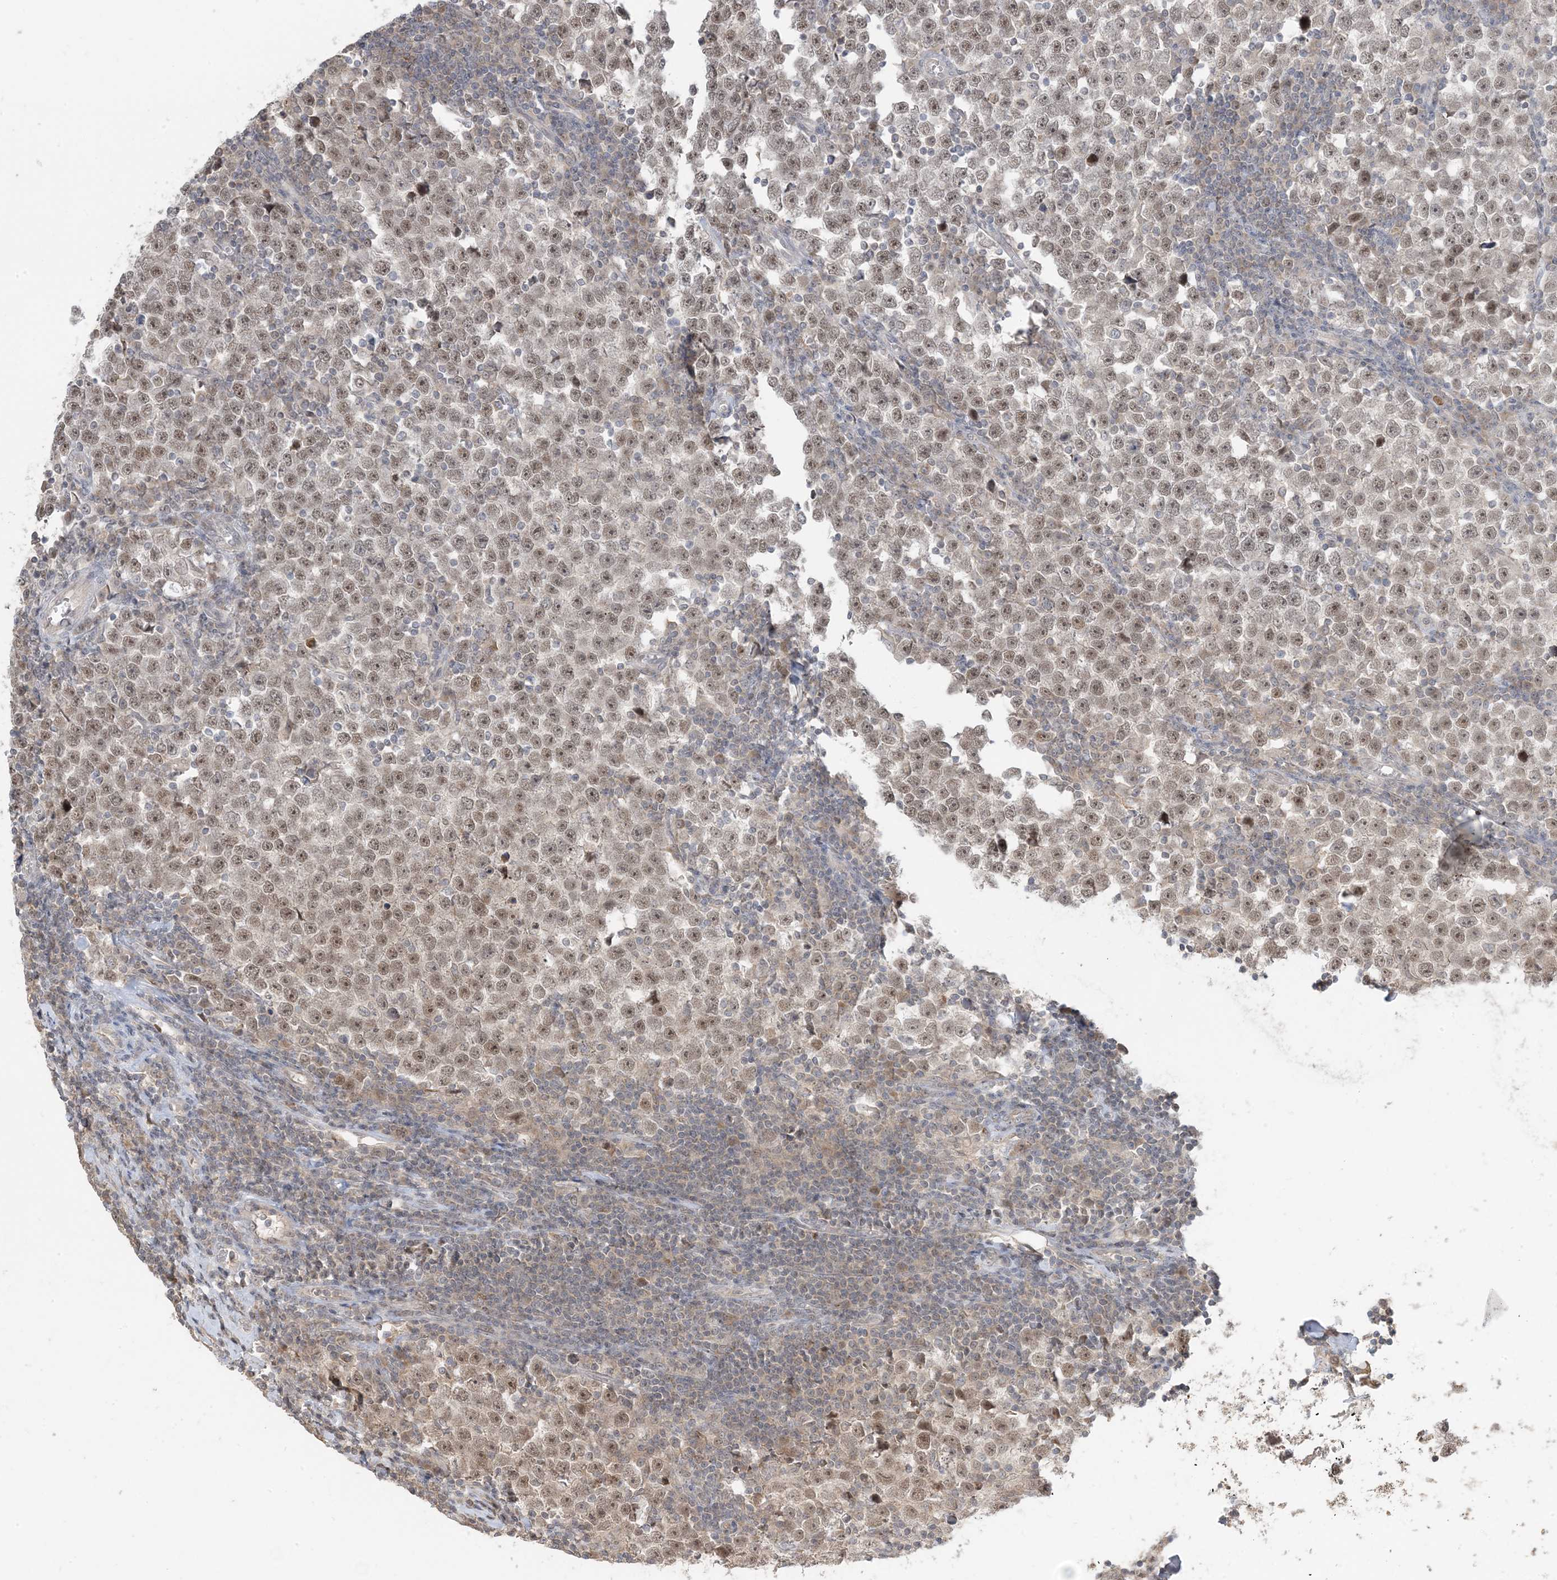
{"staining": {"intensity": "weak", "quantity": ">75%", "location": "nuclear"}, "tissue": "testis cancer", "cell_type": "Tumor cells", "image_type": "cancer", "snomed": [{"axis": "morphology", "description": "Normal tissue, NOS"}, {"axis": "morphology", "description": "Seminoma, NOS"}, {"axis": "topography", "description": "Testis"}], "caption": "A photomicrograph of human seminoma (testis) stained for a protein shows weak nuclear brown staining in tumor cells. (Stains: DAB (3,3'-diaminobenzidine) in brown, nuclei in blue, Microscopy: brightfield microscopy at high magnification).", "gene": "PRRT3", "patient": {"sex": "male", "age": 43}}